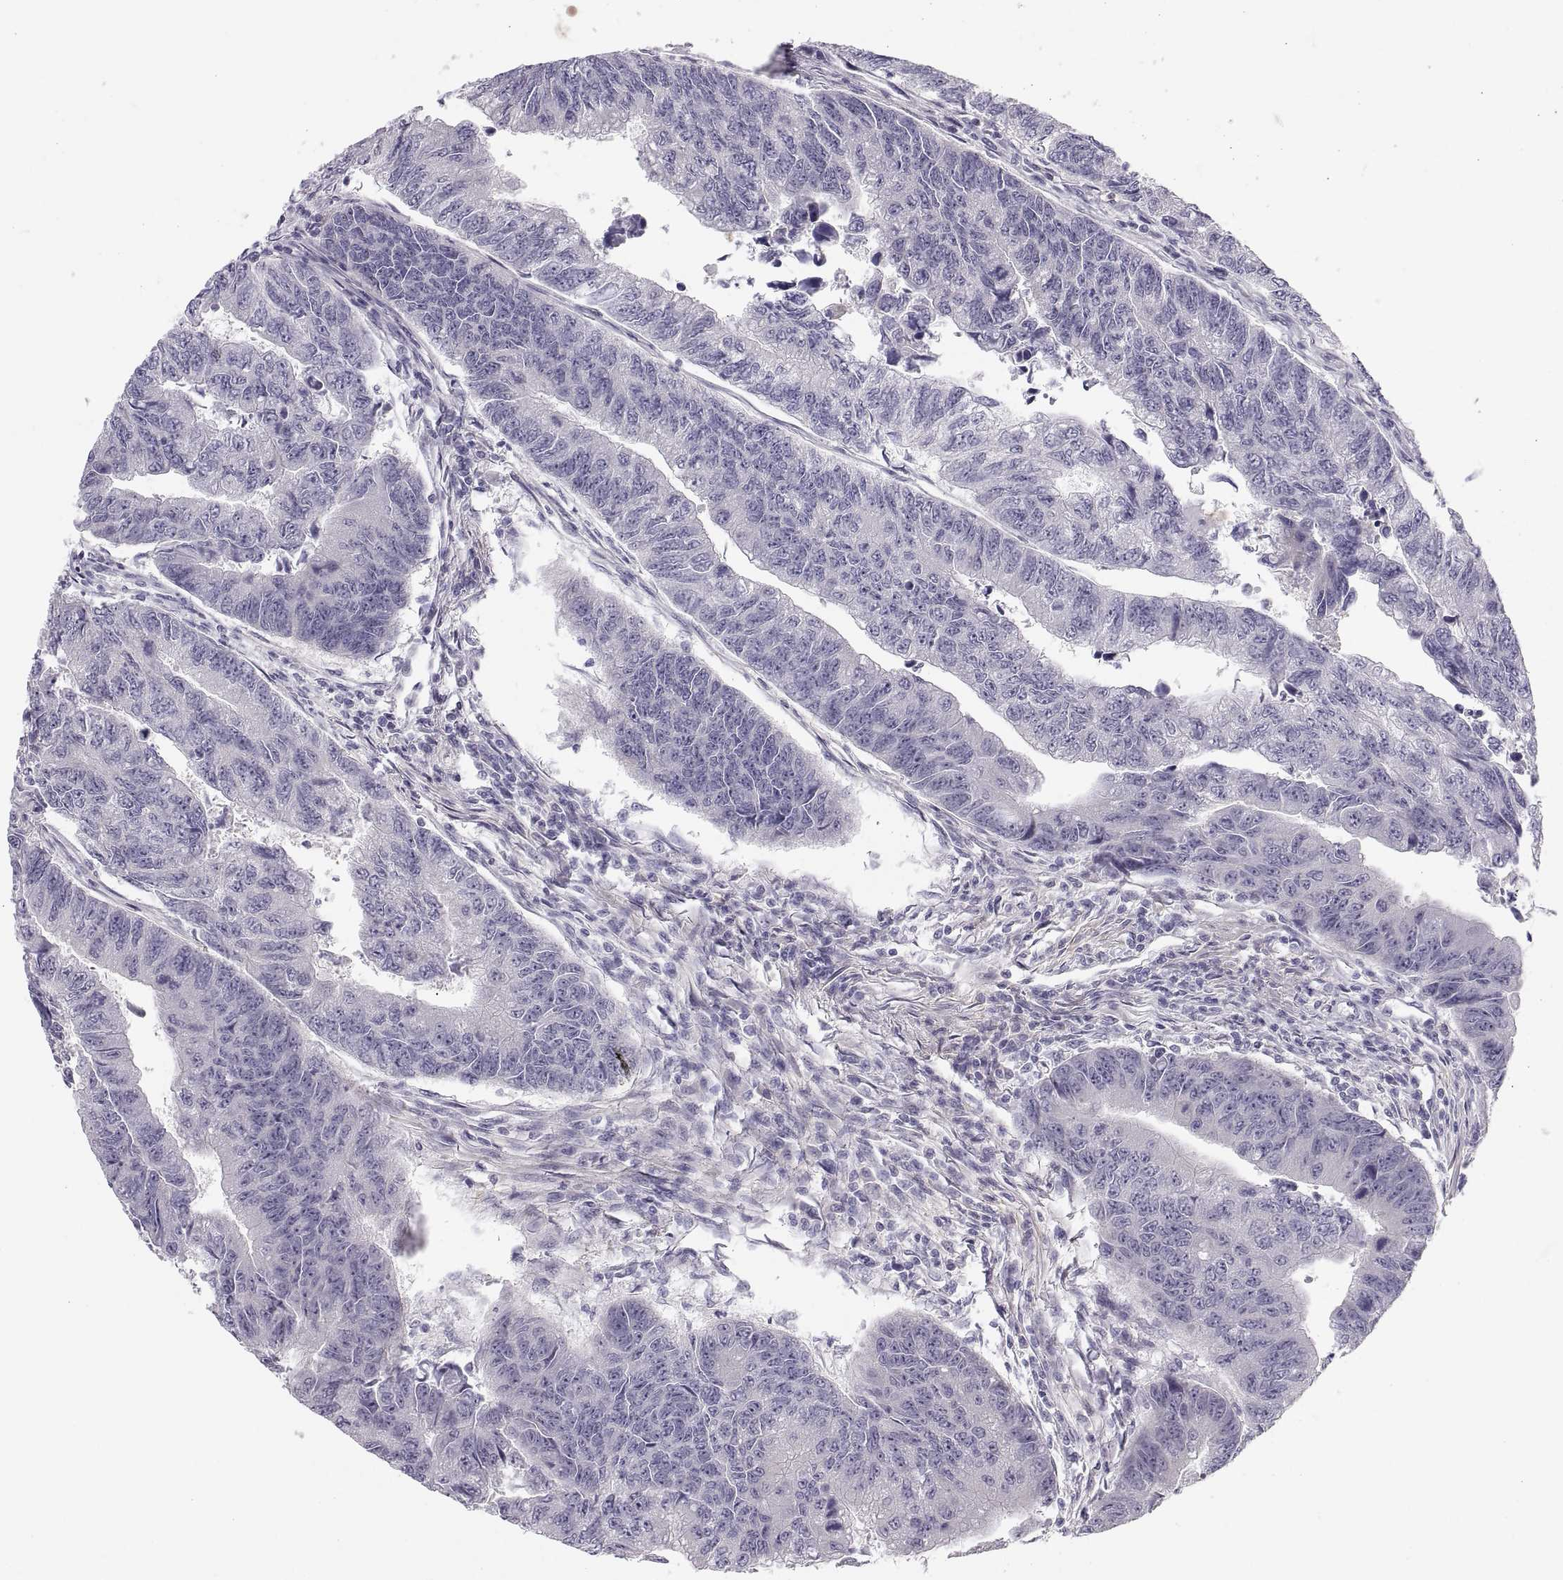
{"staining": {"intensity": "negative", "quantity": "none", "location": "none"}, "tissue": "colorectal cancer", "cell_type": "Tumor cells", "image_type": "cancer", "snomed": [{"axis": "morphology", "description": "Adenocarcinoma, NOS"}, {"axis": "topography", "description": "Colon"}], "caption": "High power microscopy image of an immunohistochemistry (IHC) photomicrograph of colorectal cancer, revealing no significant staining in tumor cells. (DAB (3,3'-diaminobenzidine) immunohistochemistry, high magnification).", "gene": "ZNF185", "patient": {"sex": "female", "age": 65}}